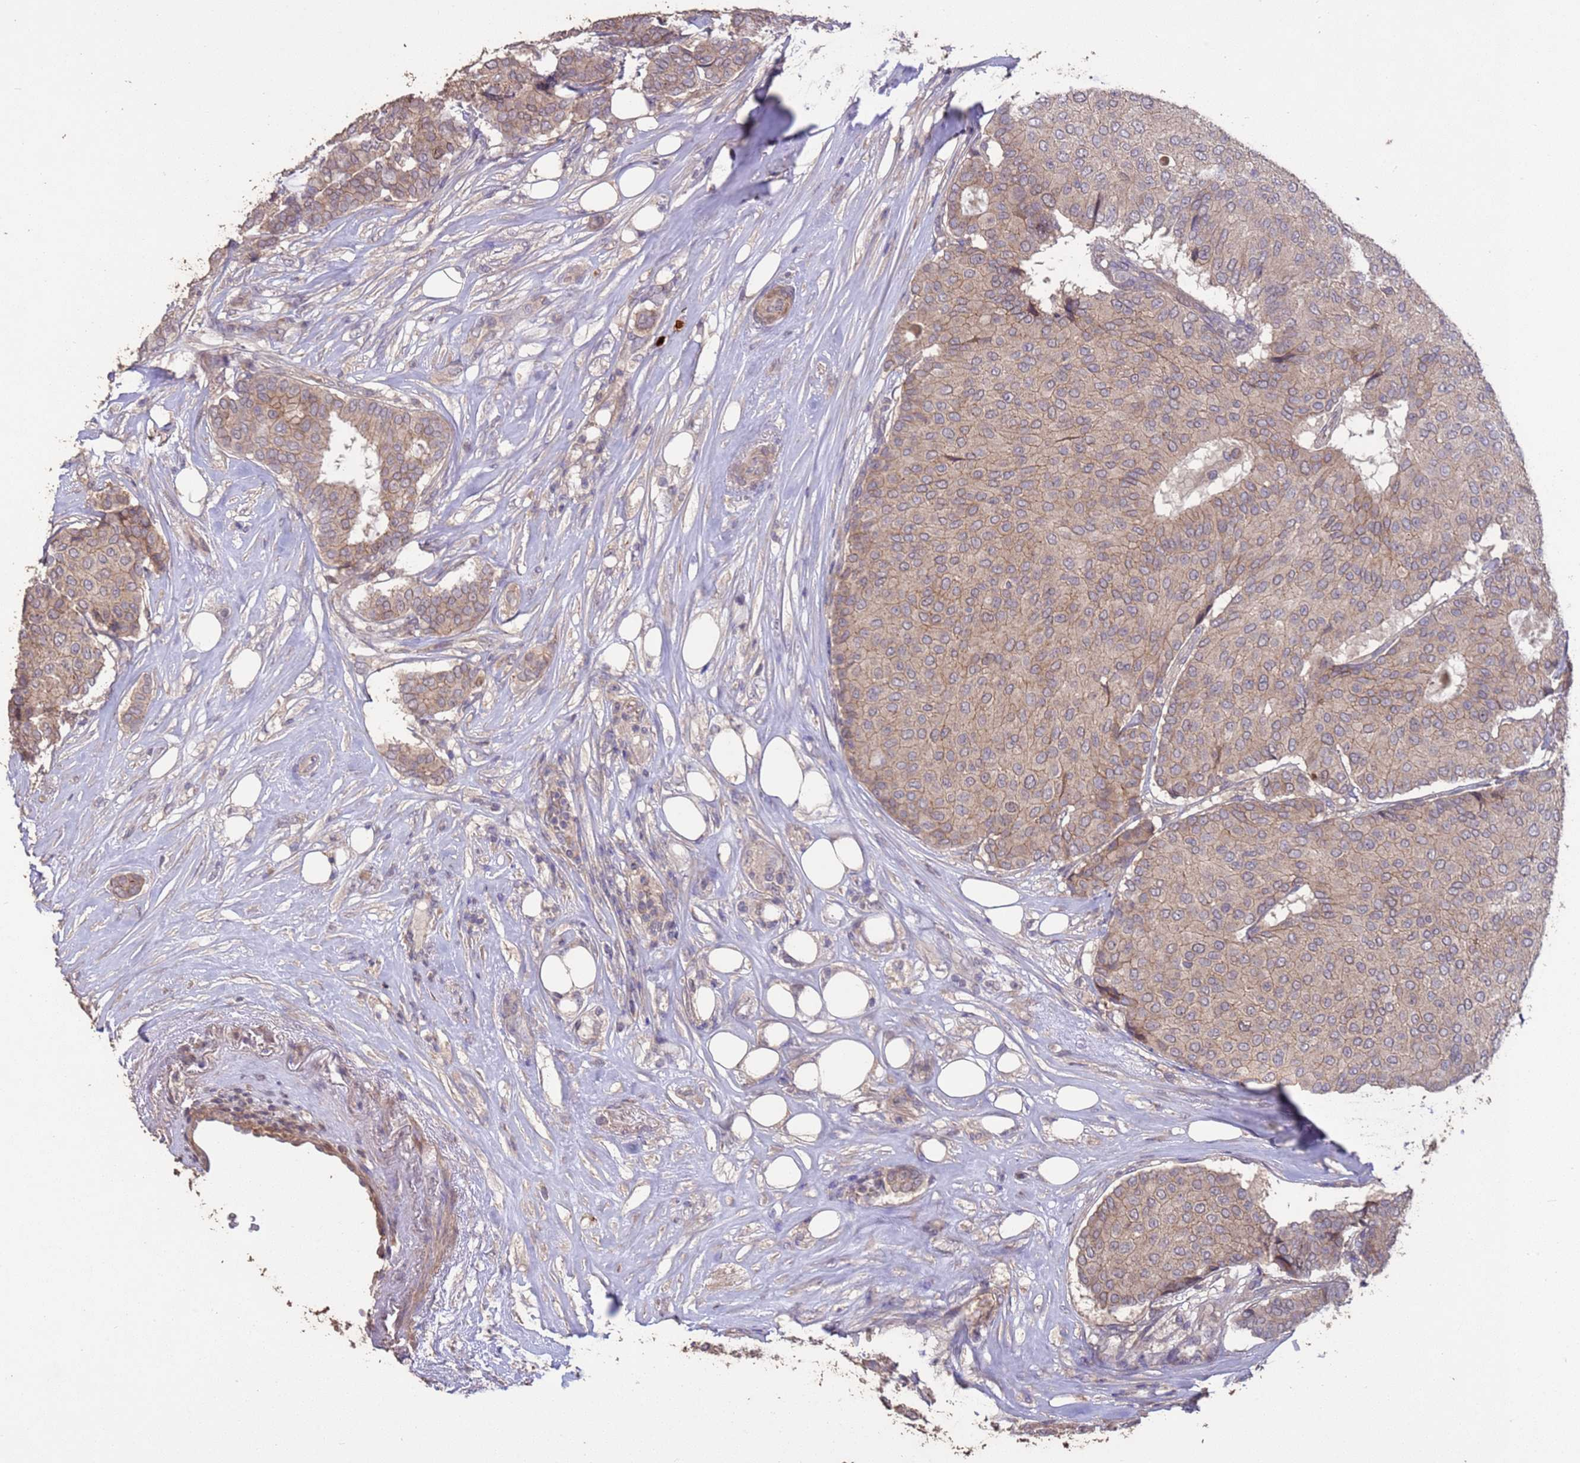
{"staining": {"intensity": "weak", "quantity": ">75%", "location": "cytoplasmic/membranous"}, "tissue": "breast cancer", "cell_type": "Tumor cells", "image_type": "cancer", "snomed": [{"axis": "morphology", "description": "Duct carcinoma"}, {"axis": "topography", "description": "Breast"}], "caption": "This micrograph displays breast cancer (invasive ductal carcinoma) stained with immunohistochemistry to label a protein in brown. The cytoplasmic/membranous of tumor cells show weak positivity for the protein. Nuclei are counter-stained blue.", "gene": "SLC9B2", "patient": {"sex": "female", "age": 75}}